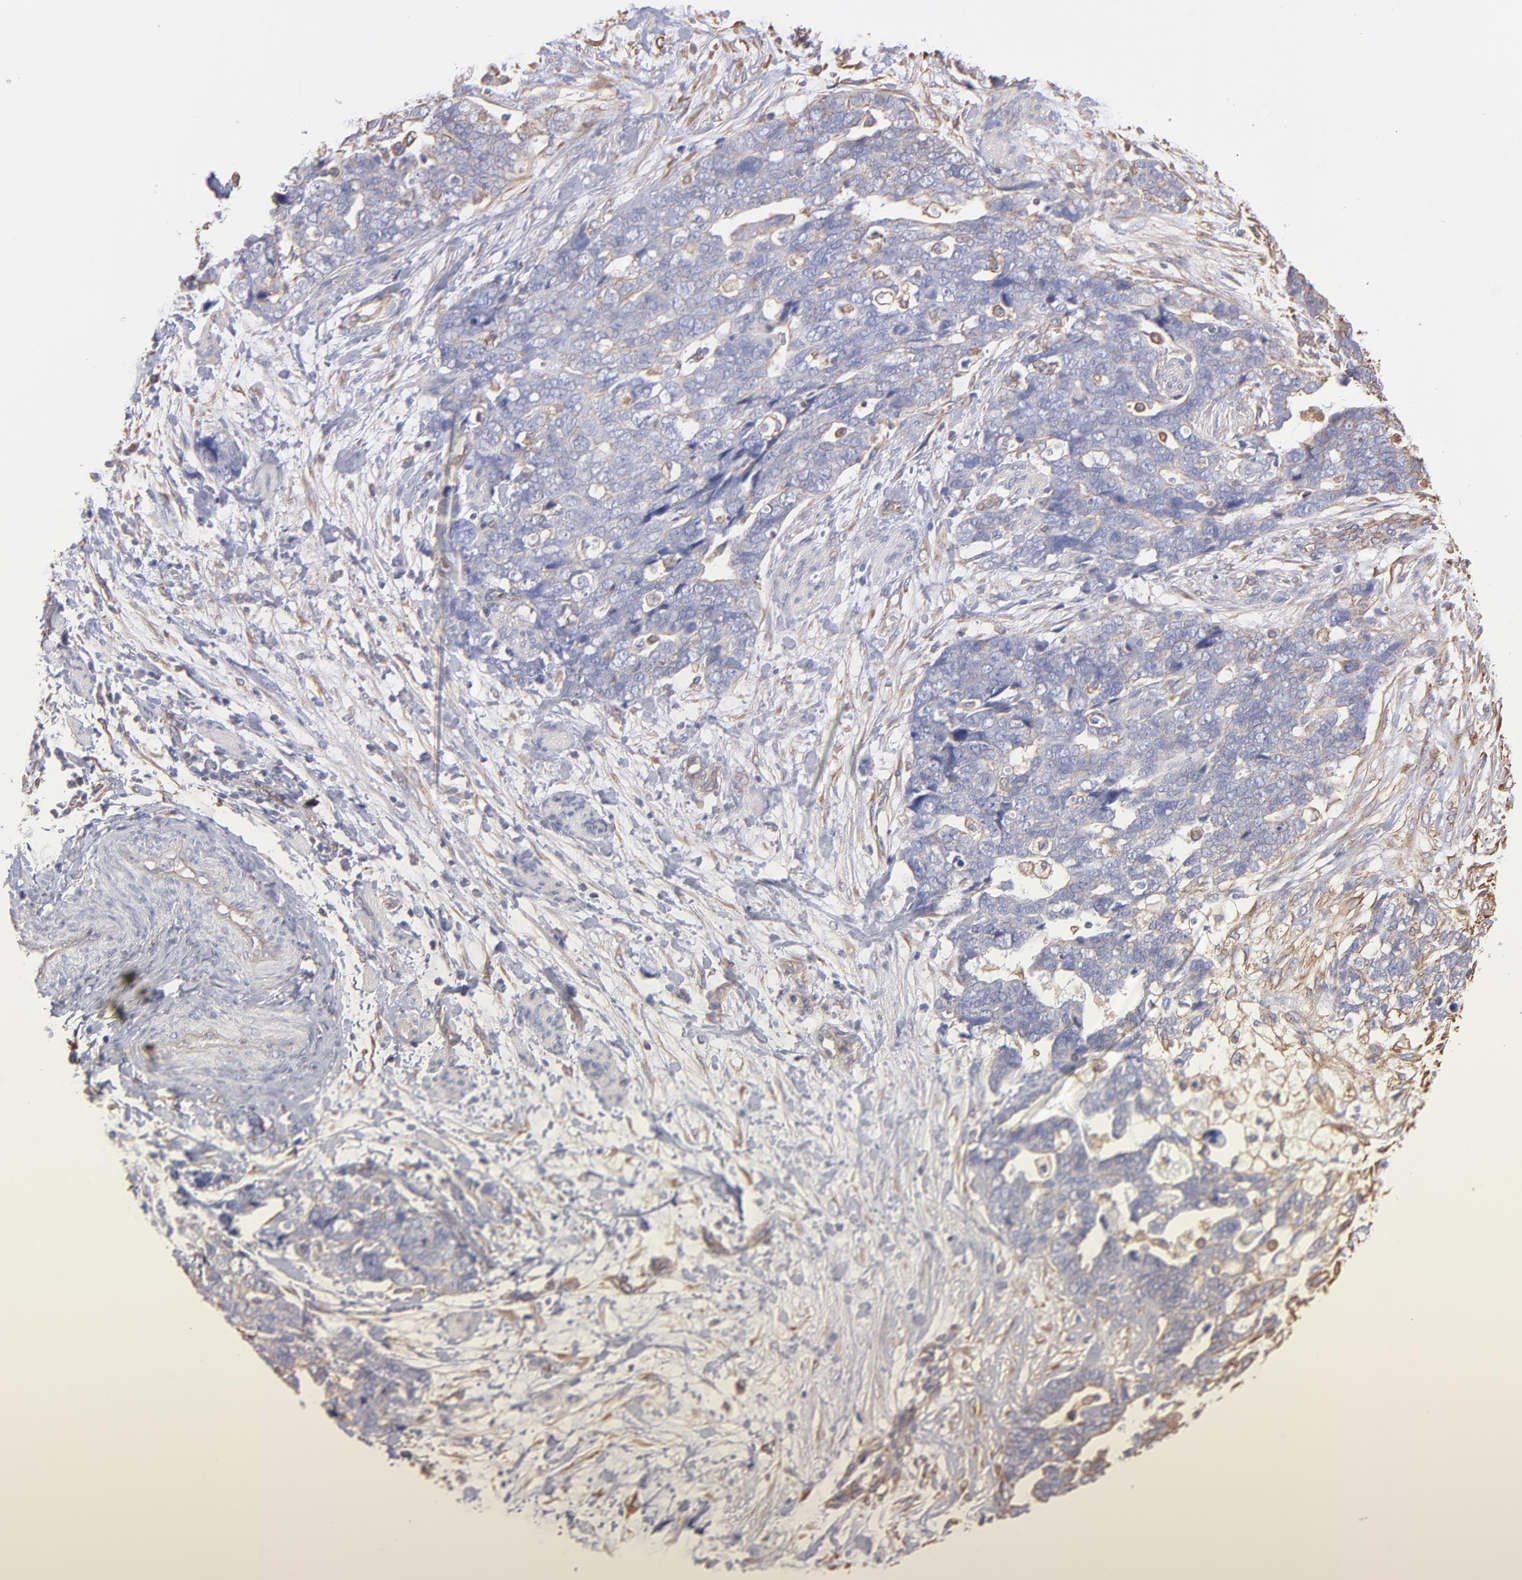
{"staining": {"intensity": "weak", "quantity": "25%-75%", "location": "cytoplasmic/membranous"}, "tissue": "ovarian cancer", "cell_type": "Tumor cells", "image_type": "cancer", "snomed": [{"axis": "morphology", "description": "Normal tissue, NOS"}, {"axis": "morphology", "description": "Cystadenocarcinoma, serous, NOS"}, {"axis": "topography", "description": "Fallopian tube"}, {"axis": "topography", "description": "Ovary"}], "caption": "About 25%-75% of tumor cells in ovarian cancer demonstrate weak cytoplasmic/membranous protein expression as visualized by brown immunohistochemical staining.", "gene": "PLEC", "patient": {"sex": "female", "age": 56}}